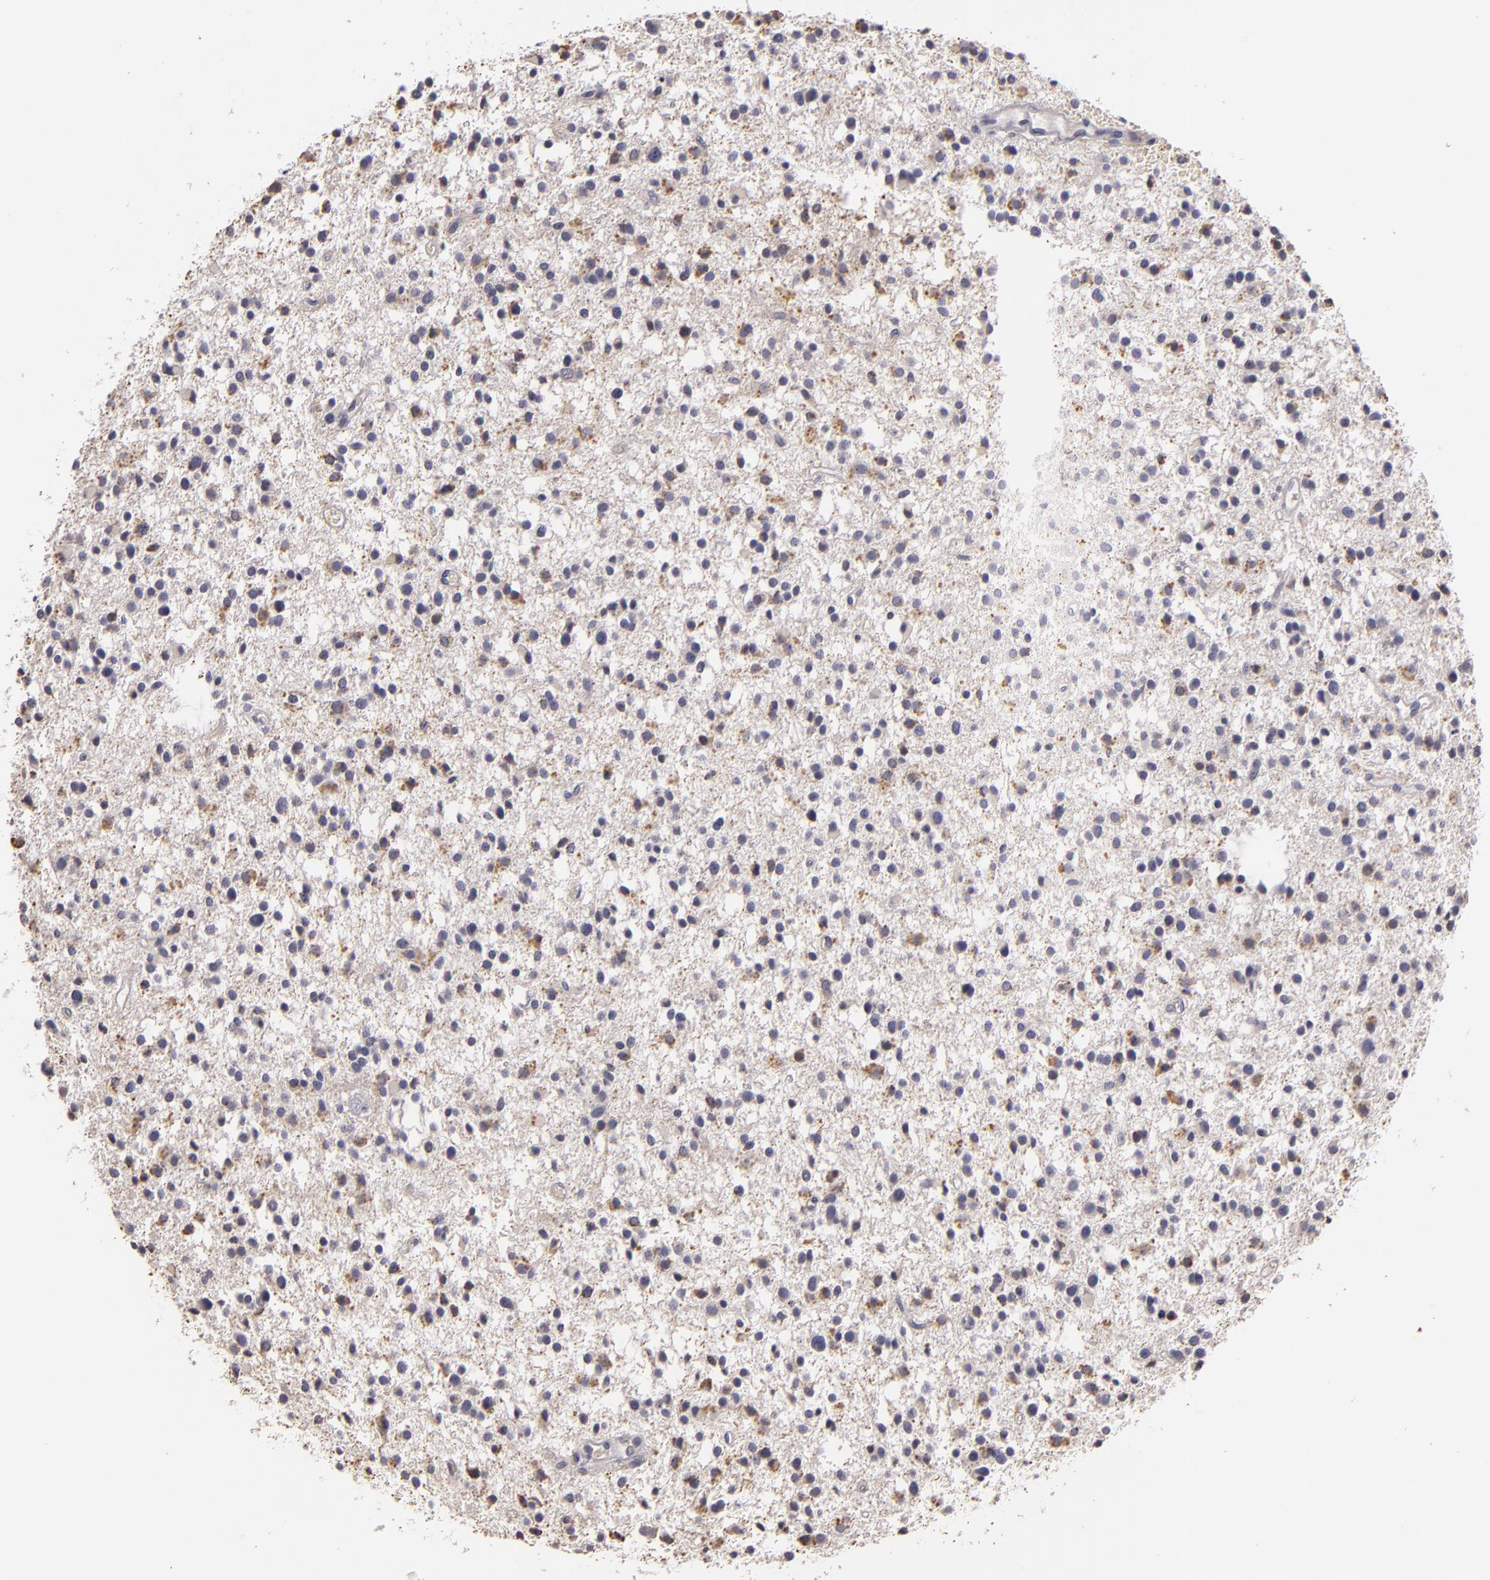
{"staining": {"intensity": "negative", "quantity": "none", "location": "none"}, "tissue": "glioma", "cell_type": "Tumor cells", "image_type": "cancer", "snomed": [{"axis": "morphology", "description": "Glioma, malignant, Low grade"}, {"axis": "topography", "description": "Brain"}], "caption": "IHC photomicrograph of neoplastic tissue: malignant glioma (low-grade) stained with DAB (3,3'-diaminobenzidine) exhibits no significant protein staining in tumor cells.", "gene": "TLR8", "patient": {"sex": "female", "age": 36}}